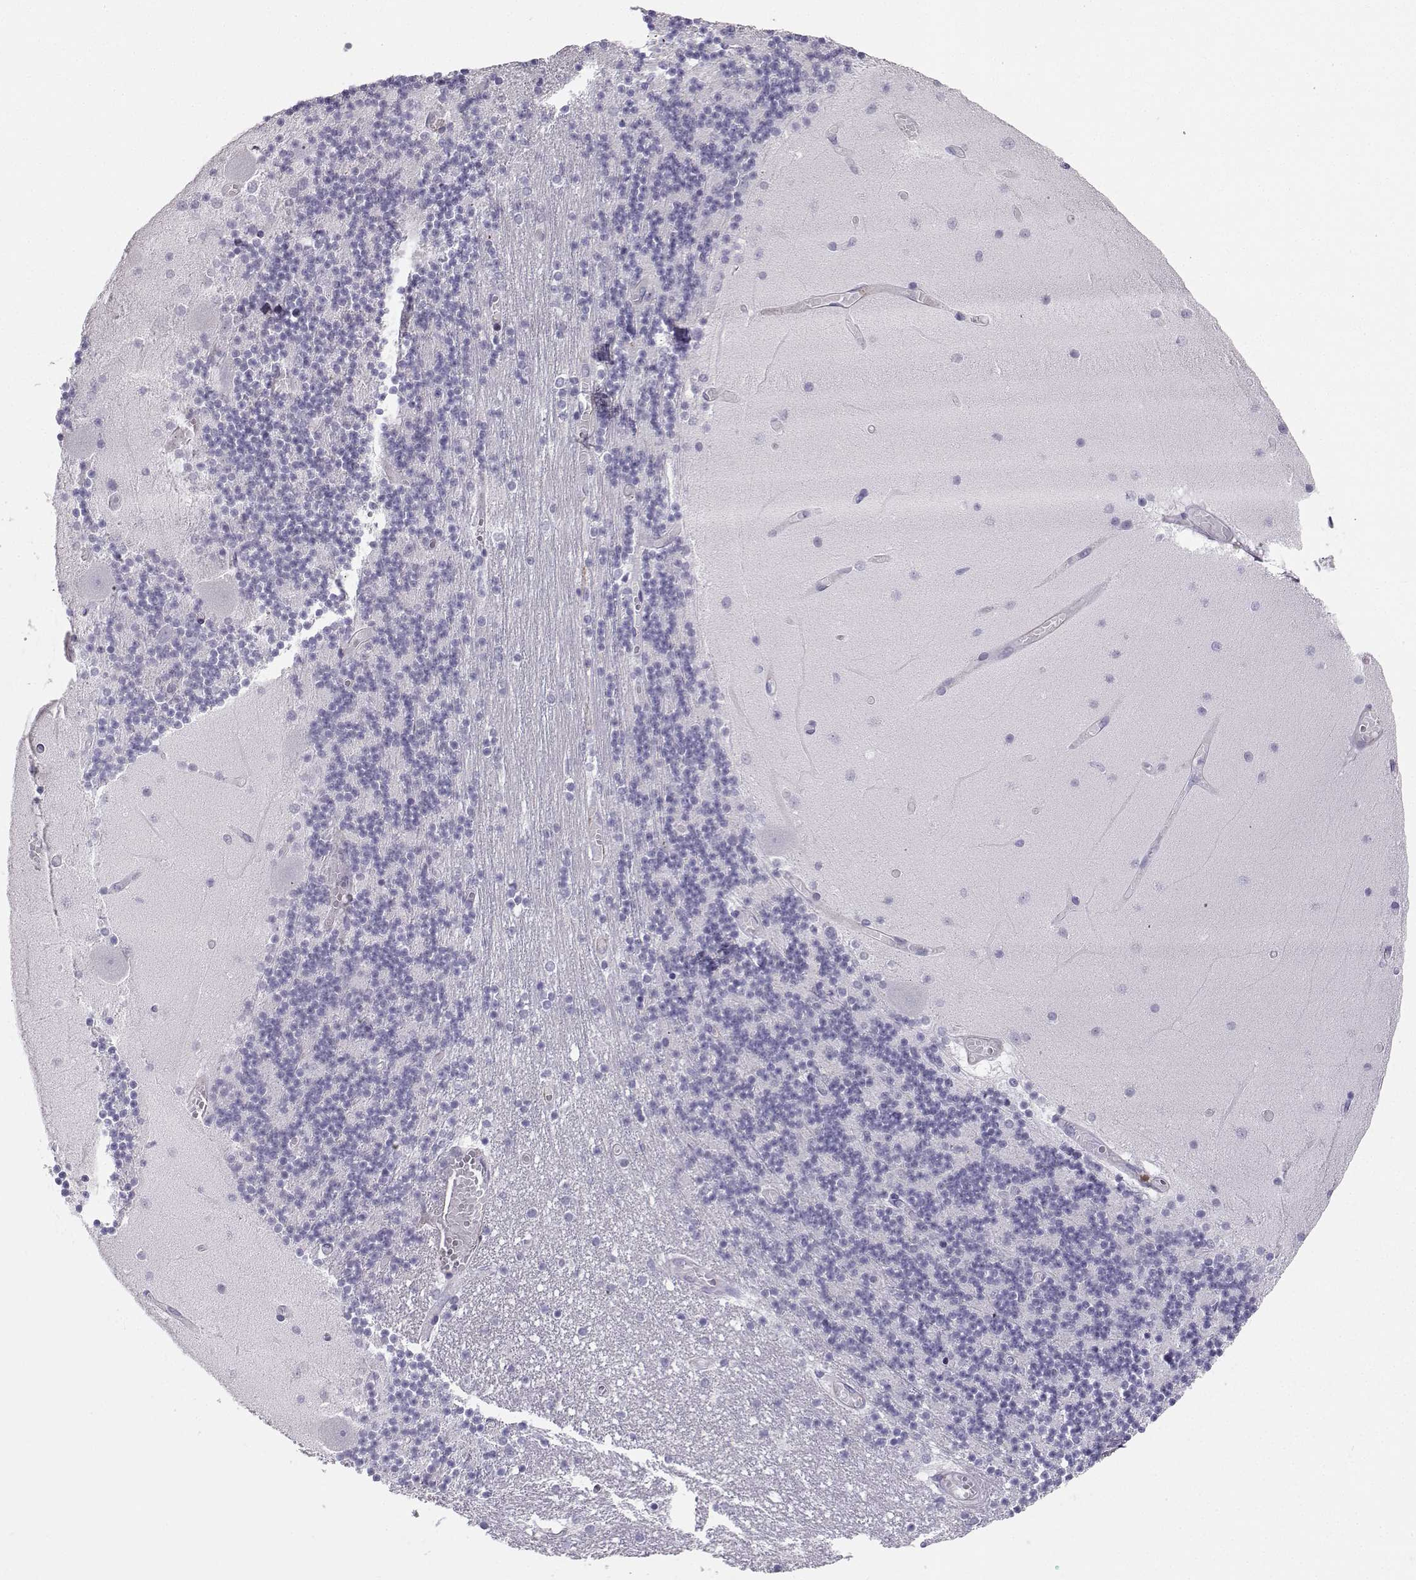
{"staining": {"intensity": "negative", "quantity": "none", "location": "none"}, "tissue": "cerebellum", "cell_type": "Cells in granular layer", "image_type": "normal", "snomed": [{"axis": "morphology", "description": "Normal tissue, NOS"}, {"axis": "topography", "description": "Cerebellum"}], "caption": "Image shows no protein expression in cells in granular layer of unremarkable cerebellum.", "gene": "IQCD", "patient": {"sex": "female", "age": 28}}